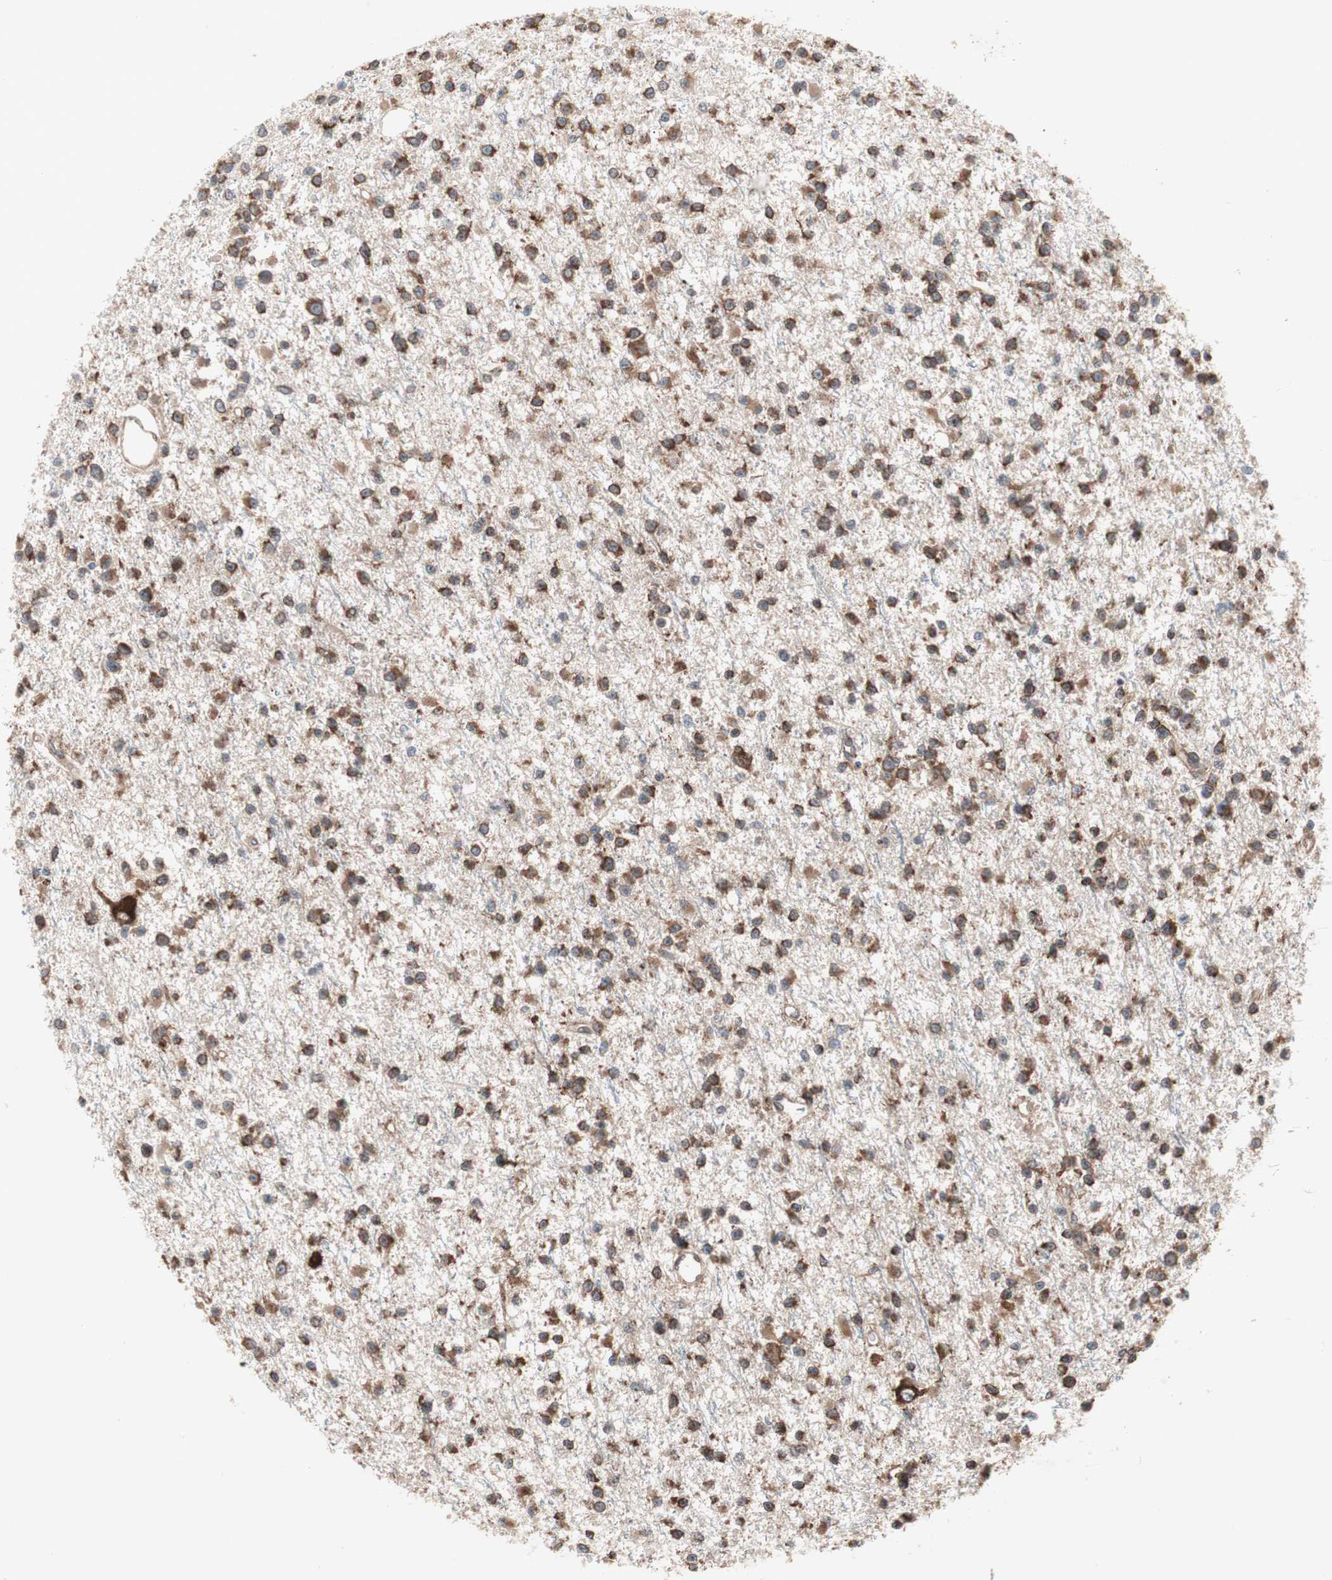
{"staining": {"intensity": "moderate", "quantity": ">75%", "location": "cytoplasmic/membranous"}, "tissue": "glioma", "cell_type": "Tumor cells", "image_type": "cancer", "snomed": [{"axis": "morphology", "description": "Glioma, malignant, Low grade"}, {"axis": "topography", "description": "Brain"}], "caption": "Immunohistochemistry (IHC) of human glioma displays medium levels of moderate cytoplasmic/membranous staining in about >75% of tumor cells.", "gene": "IRS1", "patient": {"sex": "female", "age": 22}}